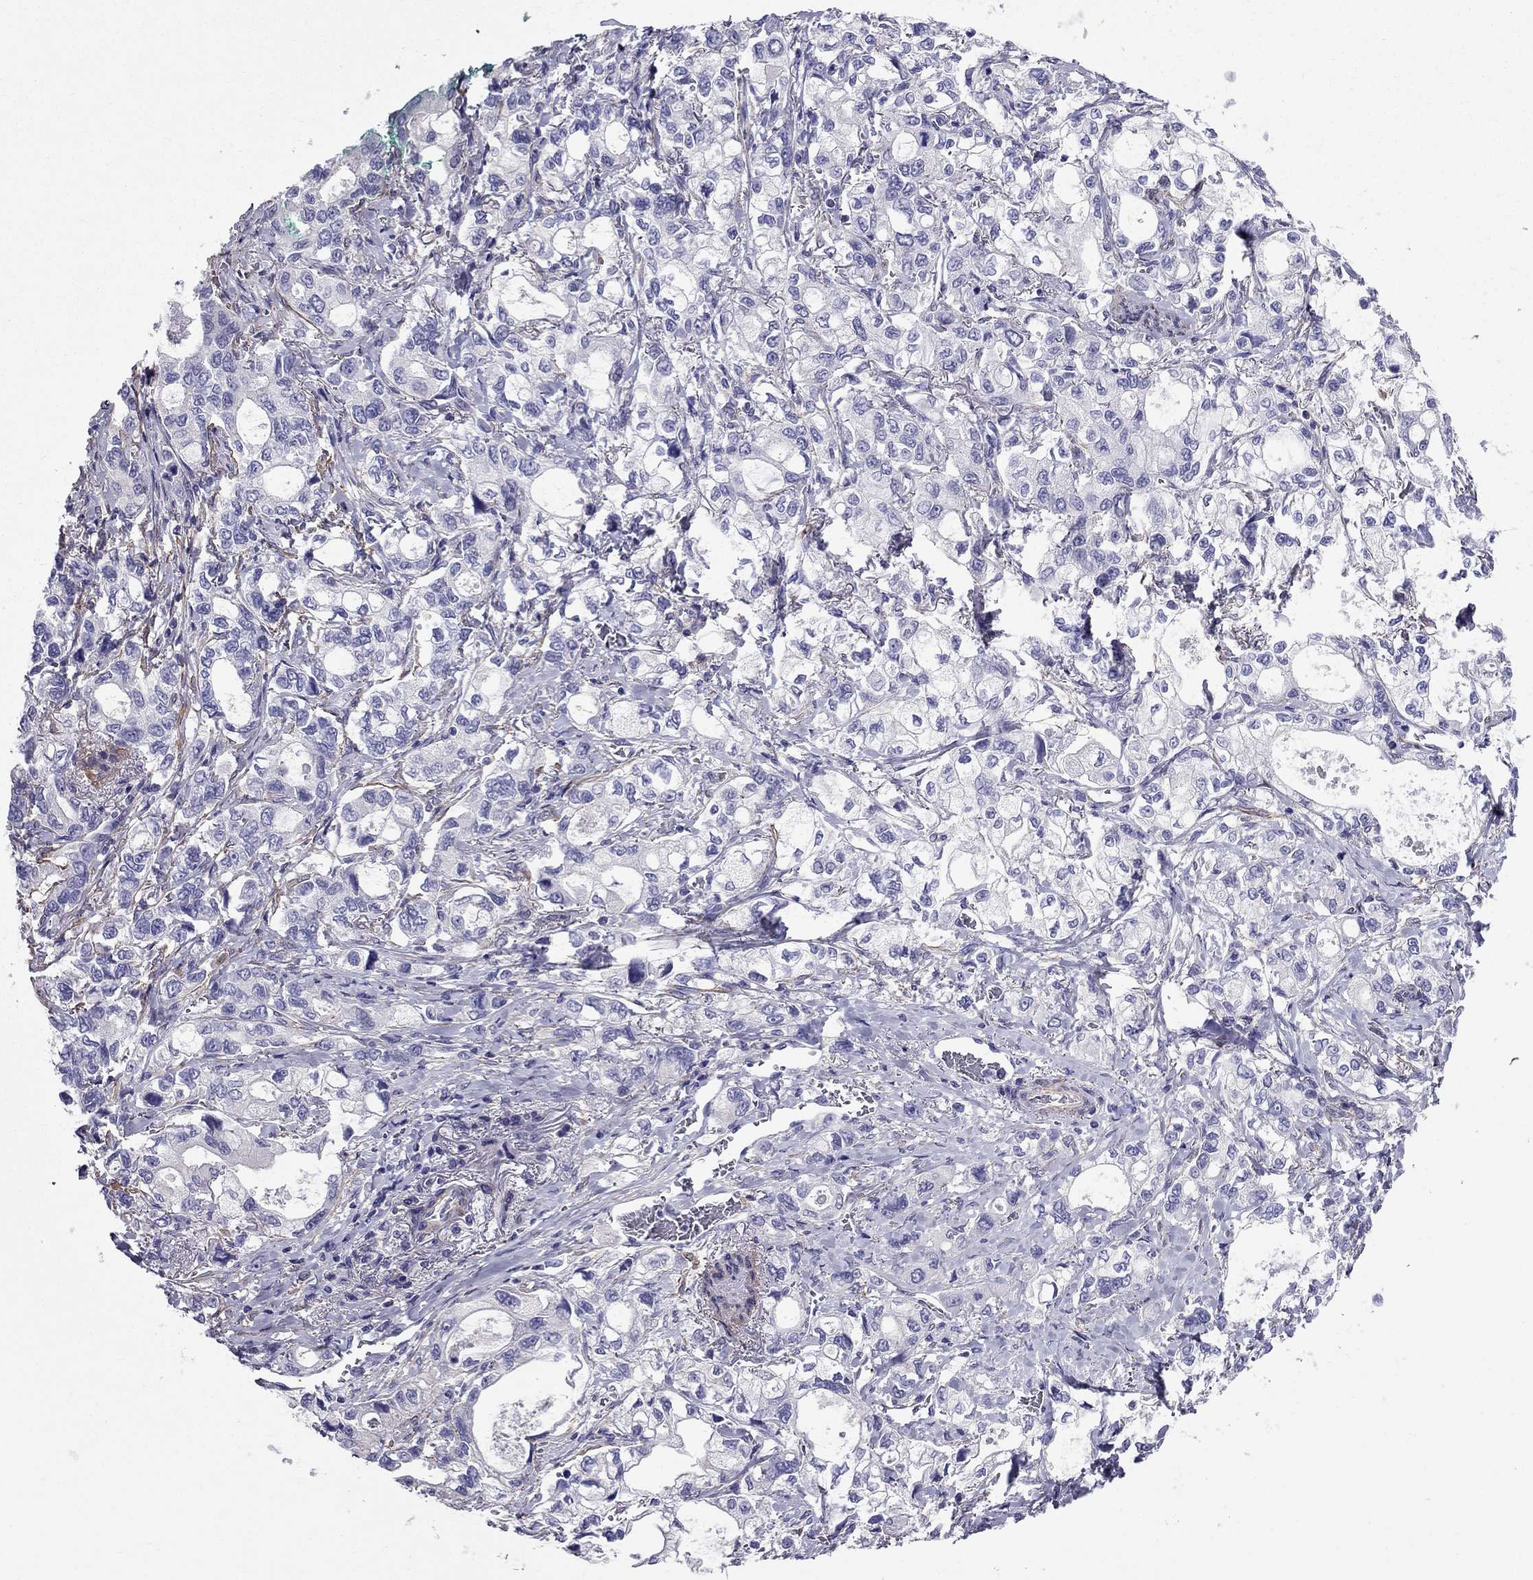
{"staining": {"intensity": "negative", "quantity": "none", "location": "none"}, "tissue": "stomach cancer", "cell_type": "Tumor cells", "image_type": "cancer", "snomed": [{"axis": "morphology", "description": "Adenocarcinoma, NOS"}, {"axis": "topography", "description": "Stomach"}], "caption": "Immunohistochemistry image of neoplastic tissue: stomach cancer stained with DAB demonstrates no significant protein staining in tumor cells. Nuclei are stained in blue.", "gene": "GPR50", "patient": {"sex": "male", "age": 63}}